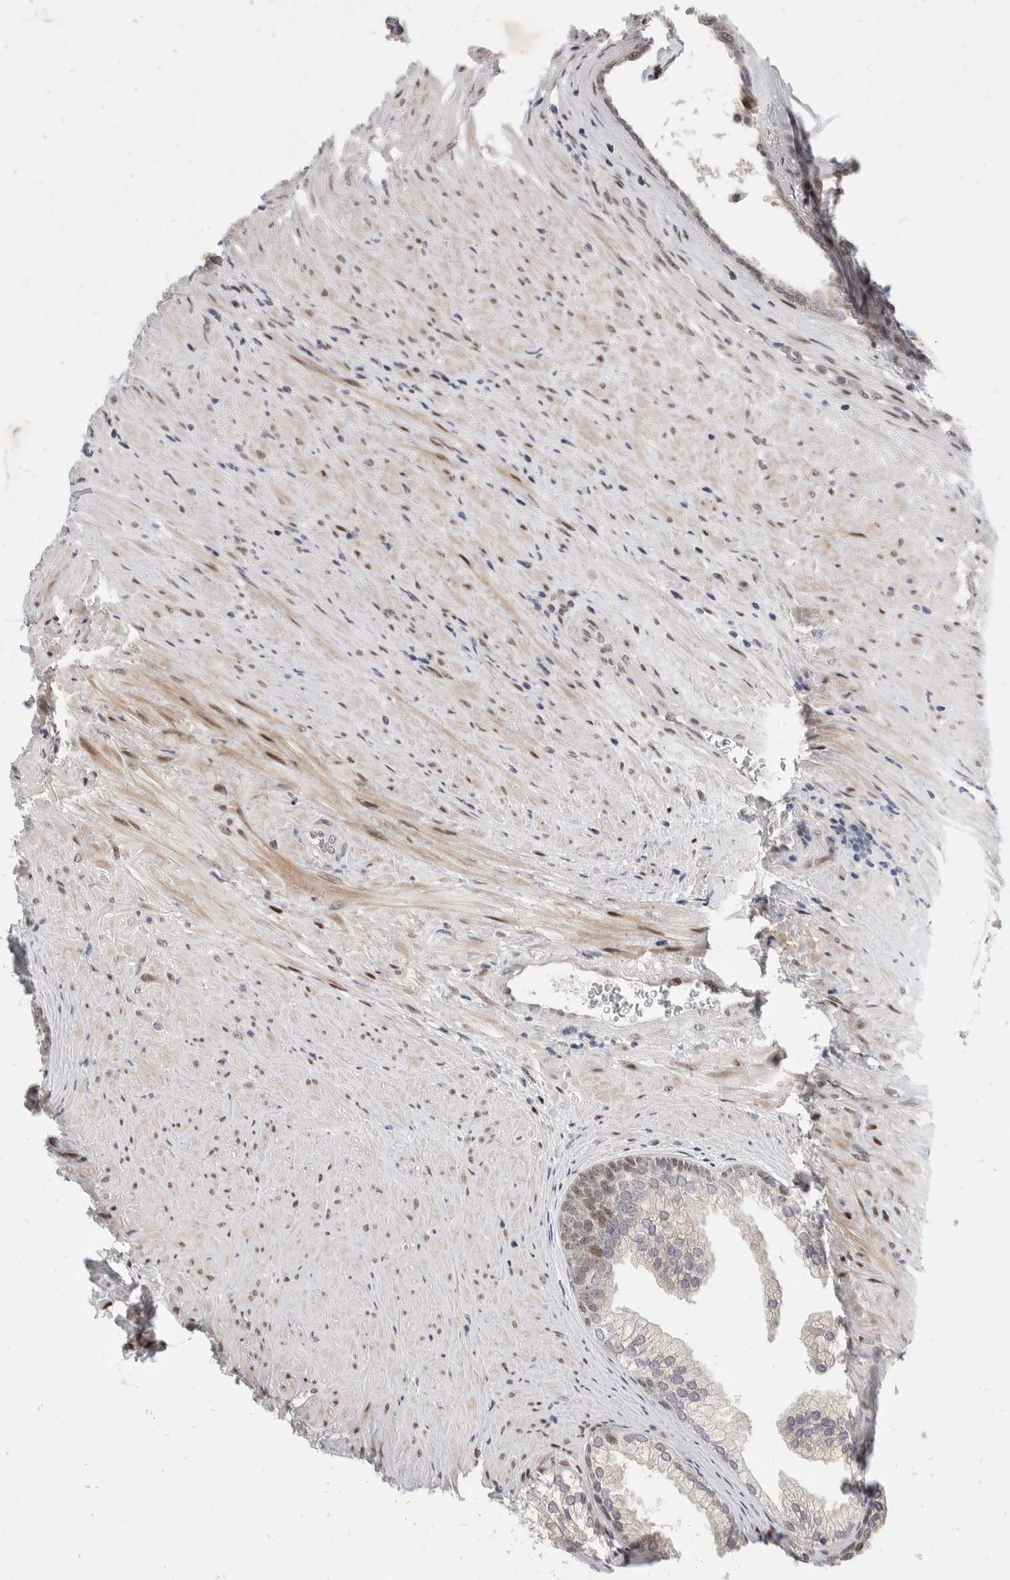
{"staining": {"intensity": "weak", "quantity": "<25%", "location": "nuclear"}, "tissue": "prostate", "cell_type": "Glandular cells", "image_type": "normal", "snomed": [{"axis": "morphology", "description": "Normal tissue, NOS"}, {"axis": "topography", "description": "Prostate"}], "caption": "A high-resolution photomicrograph shows immunohistochemistry staining of normal prostate, which displays no significant expression in glandular cells. Nuclei are stained in blue.", "gene": "ZNF703", "patient": {"sex": "male", "age": 76}}